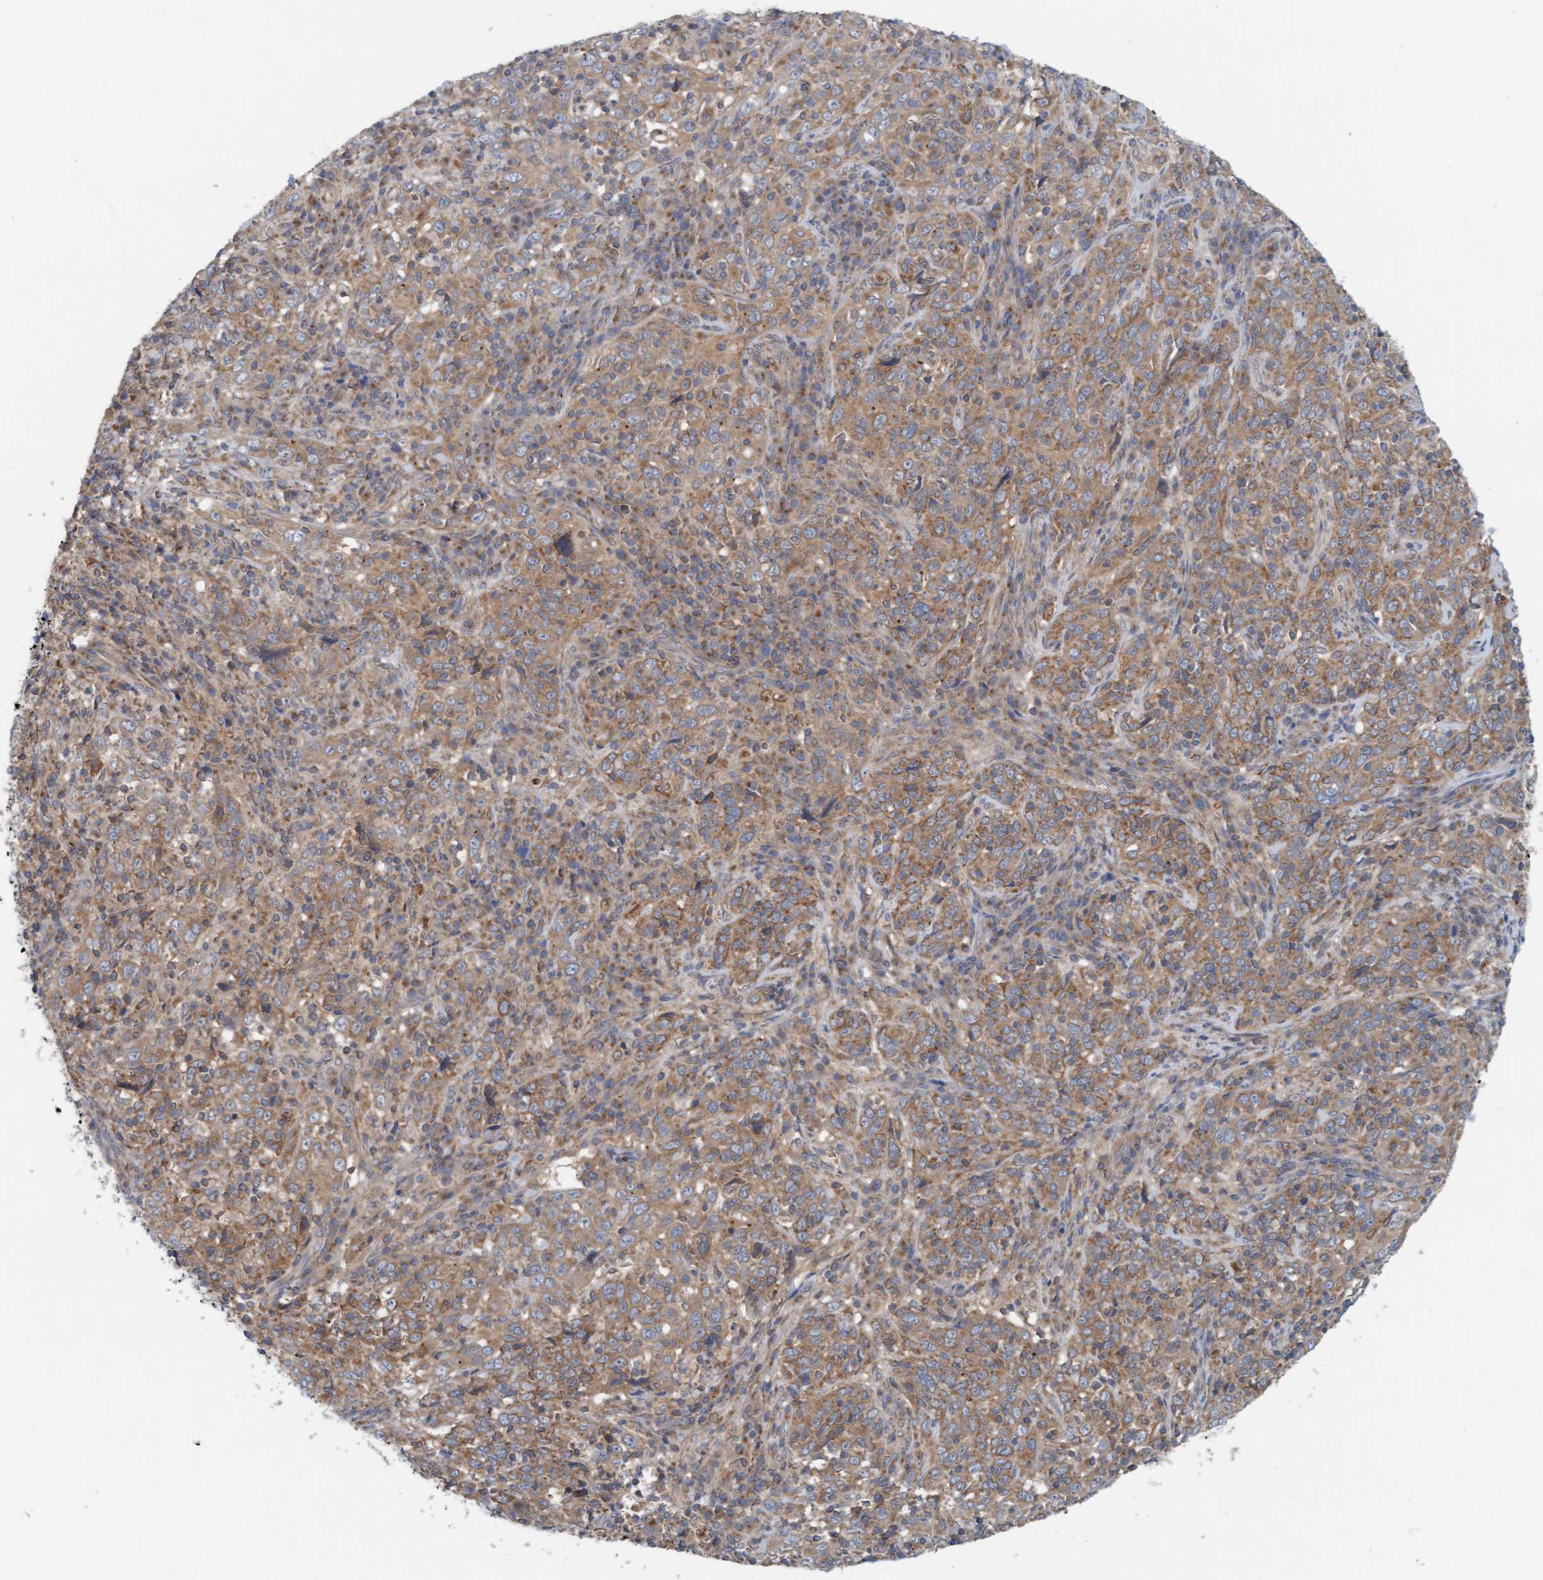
{"staining": {"intensity": "moderate", "quantity": ">75%", "location": "cytoplasmic/membranous"}, "tissue": "cervical cancer", "cell_type": "Tumor cells", "image_type": "cancer", "snomed": [{"axis": "morphology", "description": "Squamous cell carcinoma, NOS"}, {"axis": "topography", "description": "Cervix"}], "caption": "Tumor cells reveal medium levels of moderate cytoplasmic/membranous staining in approximately >75% of cells in human cervical squamous cell carcinoma. The protein is shown in brown color, while the nuclei are stained blue.", "gene": "UBAP1", "patient": {"sex": "female", "age": 46}}